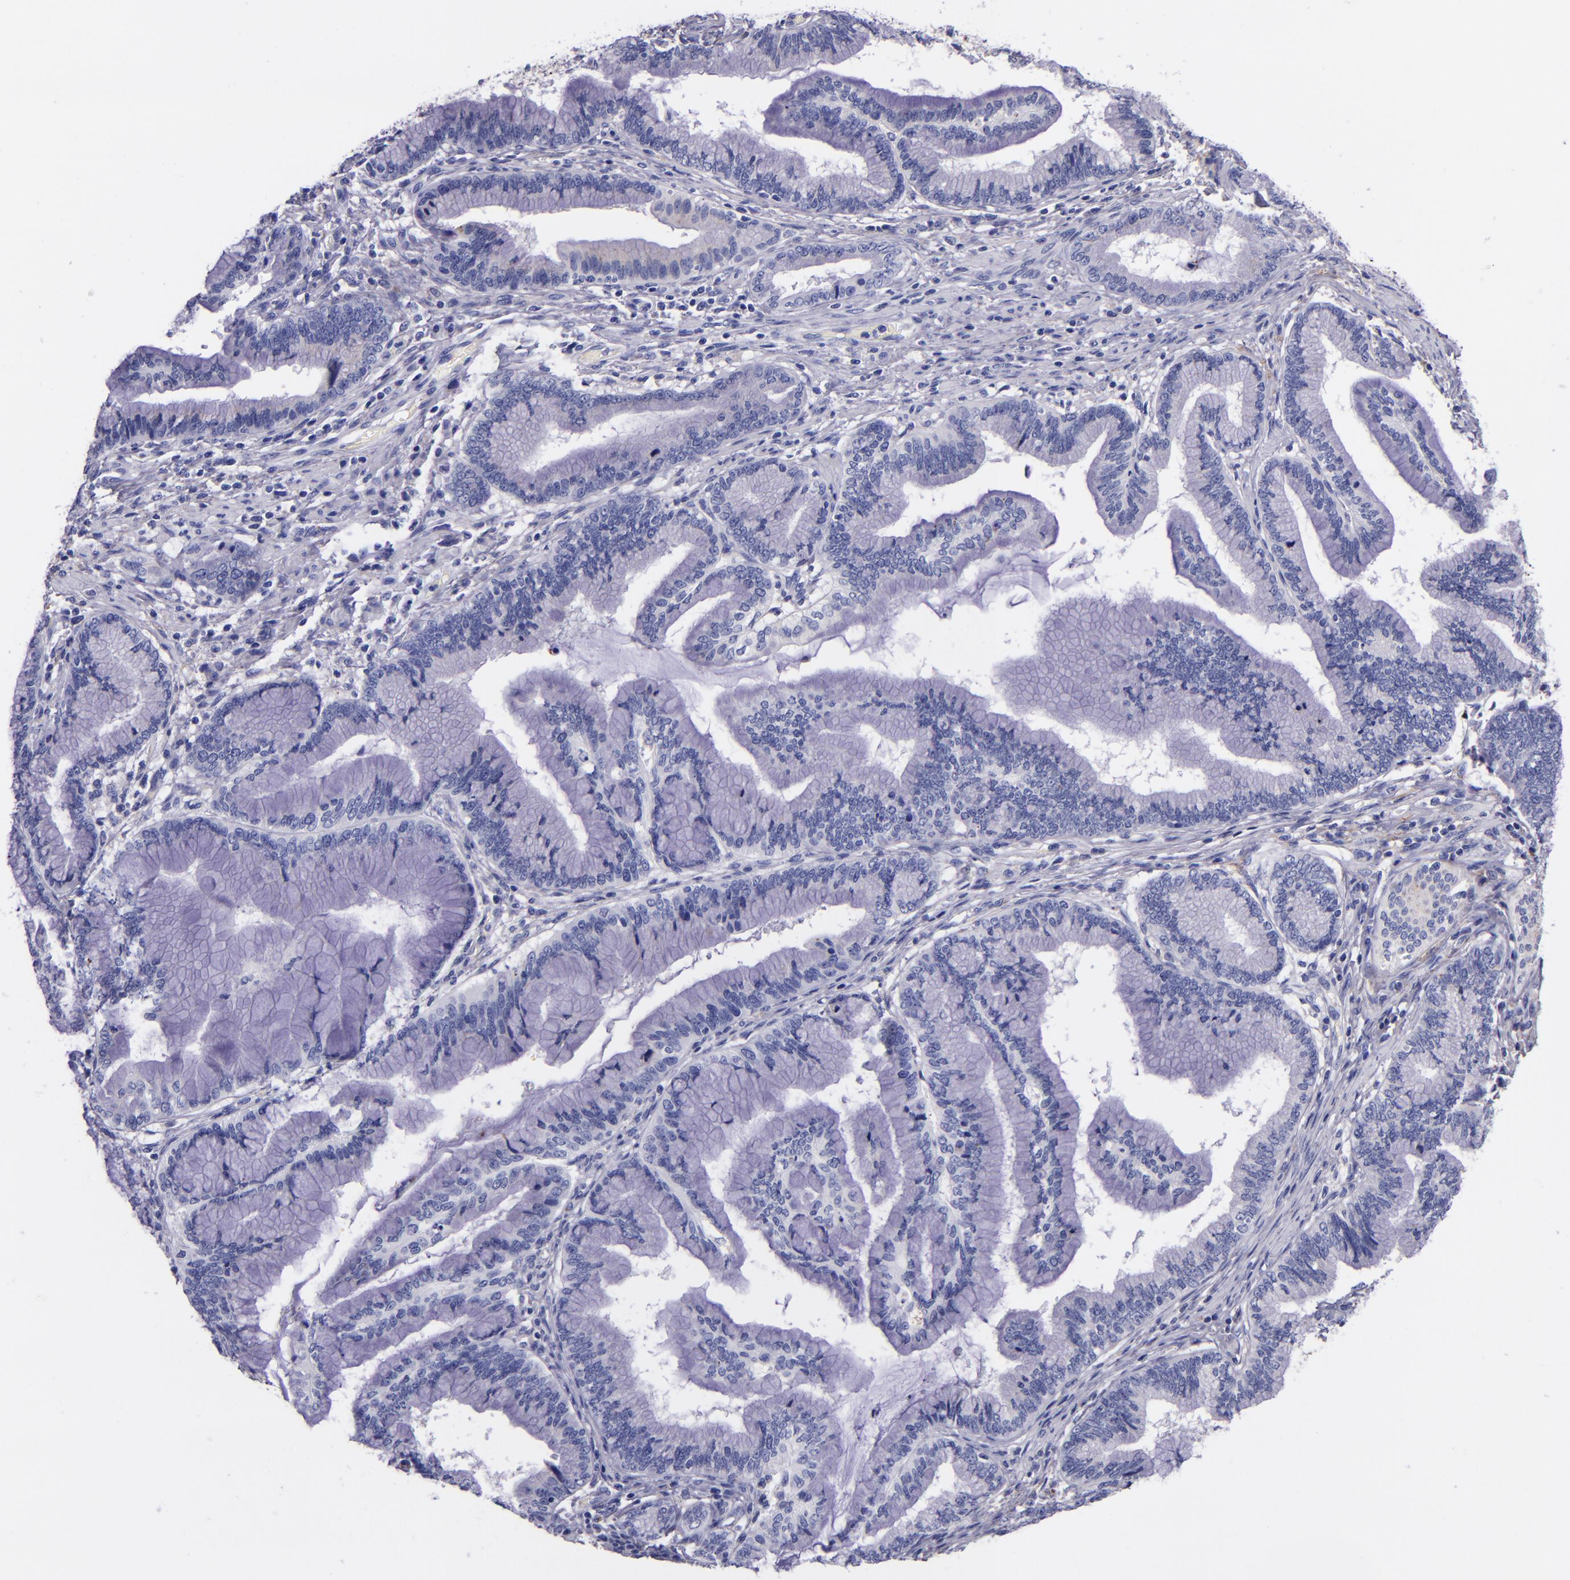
{"staining": {"intensity": "negative", "quantity": "none", "location": "none"}, "tissue": "pancreatic cancer", "cell_type": "Tumor cells", "image_type": "cancer", "snomed": [{"axis": "morphology", "description": "Adenocarcinoma, NOS"}, {"axis": "topography", "description": "Pancreas"}], "caption": "DAB (3,3'-diaminobenzidine) immunohistochemical staining of human pancreatic cancer reveals no significant staining in tumor cells.", "gene": "IVL", "patient": {"sex": "female", "age": 64}}